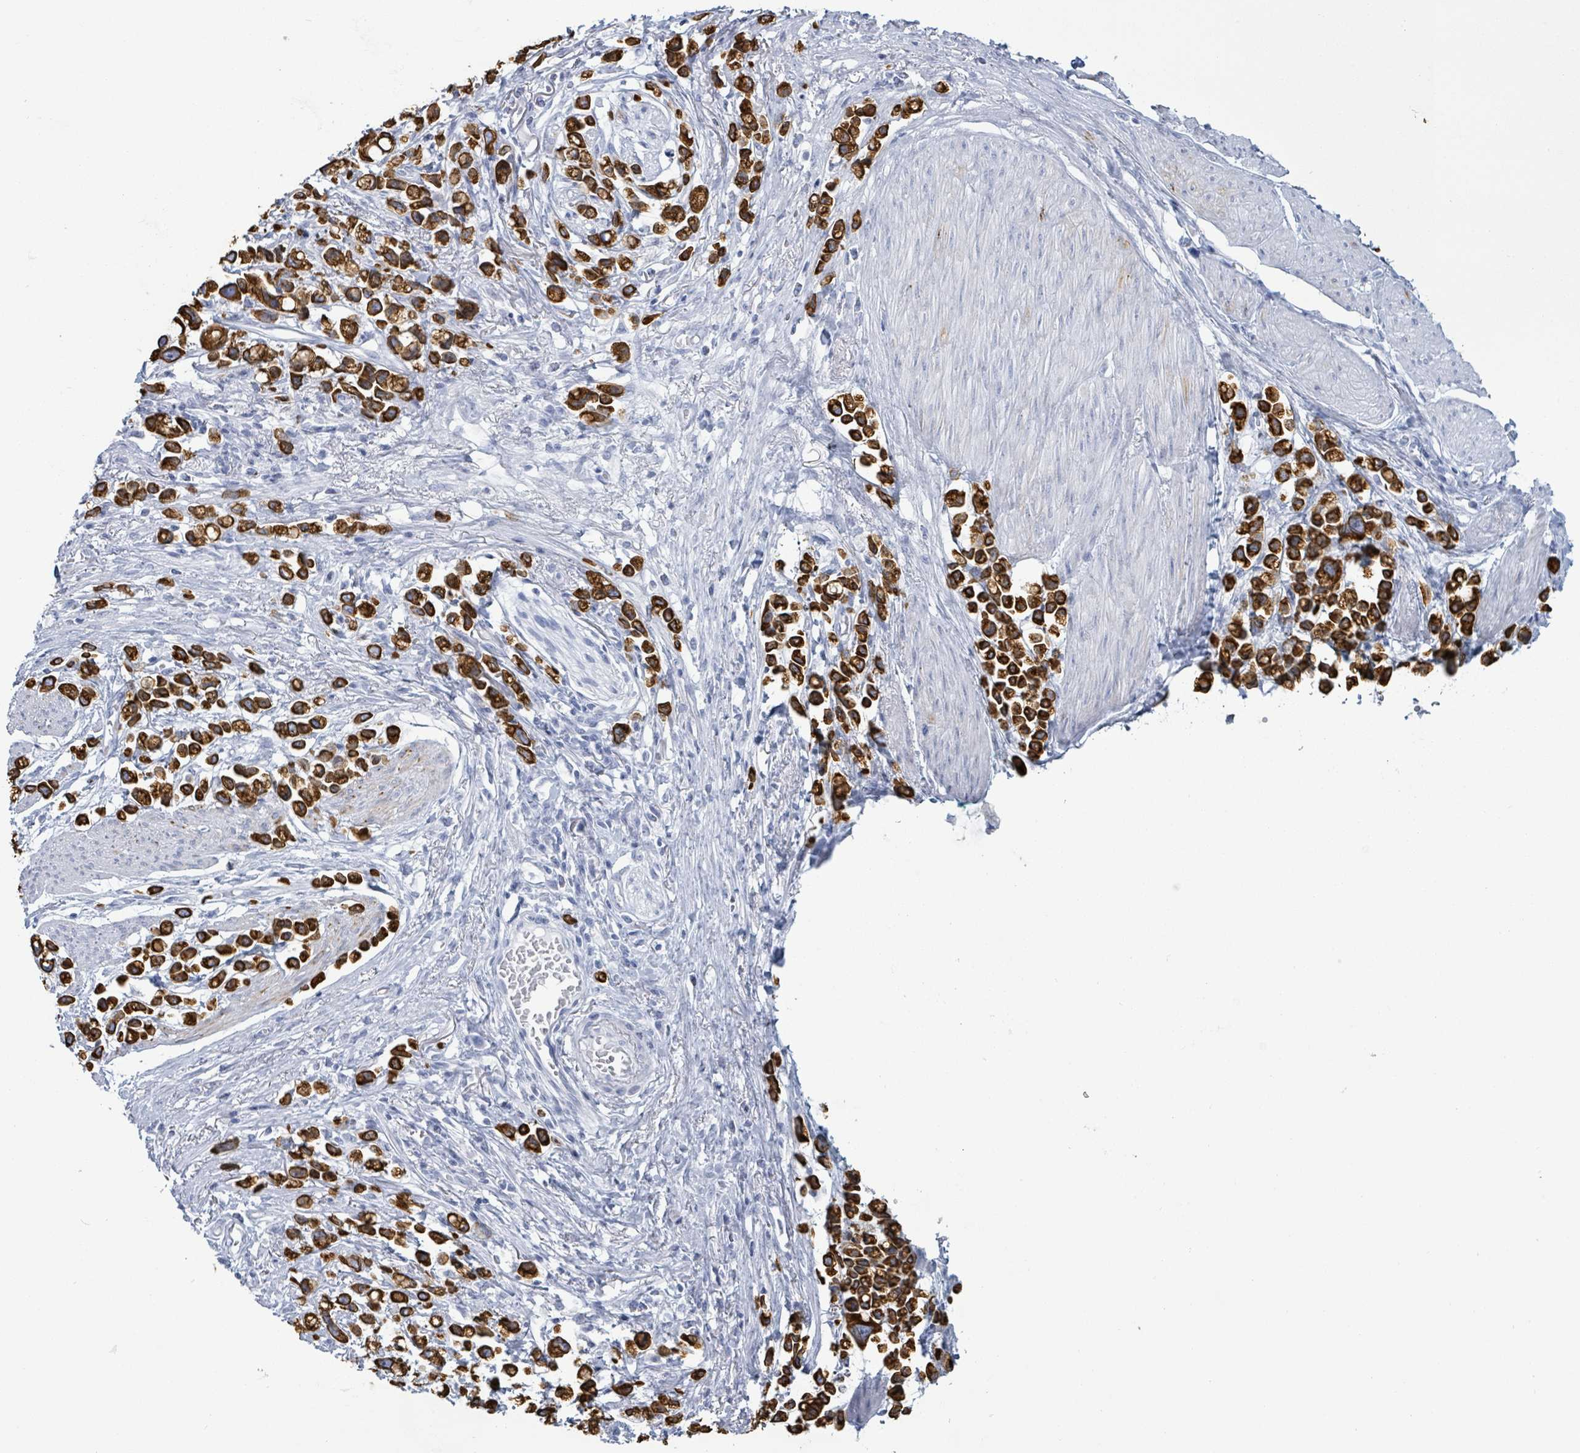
{"staining": {"intensity": "strong", "quantity": ">75%", "location": "cytoplasmic/membranous"}, "tissue": "stomach cancer", "cell_type": "Tumor cells", "image_type": "cancer", "snomed": [{"axis": "morphology", "description": "Adenocarcinoma, NOS"}, {"axis": "topography", "description": "Stomach"}], "caption": "Brown immunohistochemical staining in stomach adenocarcinoma shows strong cytoplasmic/membranous positivity in approximately >75% of tumor cells. Ihc stains the protein of interest in brown and the nuclei are stained blue.", "gene": "KRT8", "patient": {"sex": "female", "age": 81}}